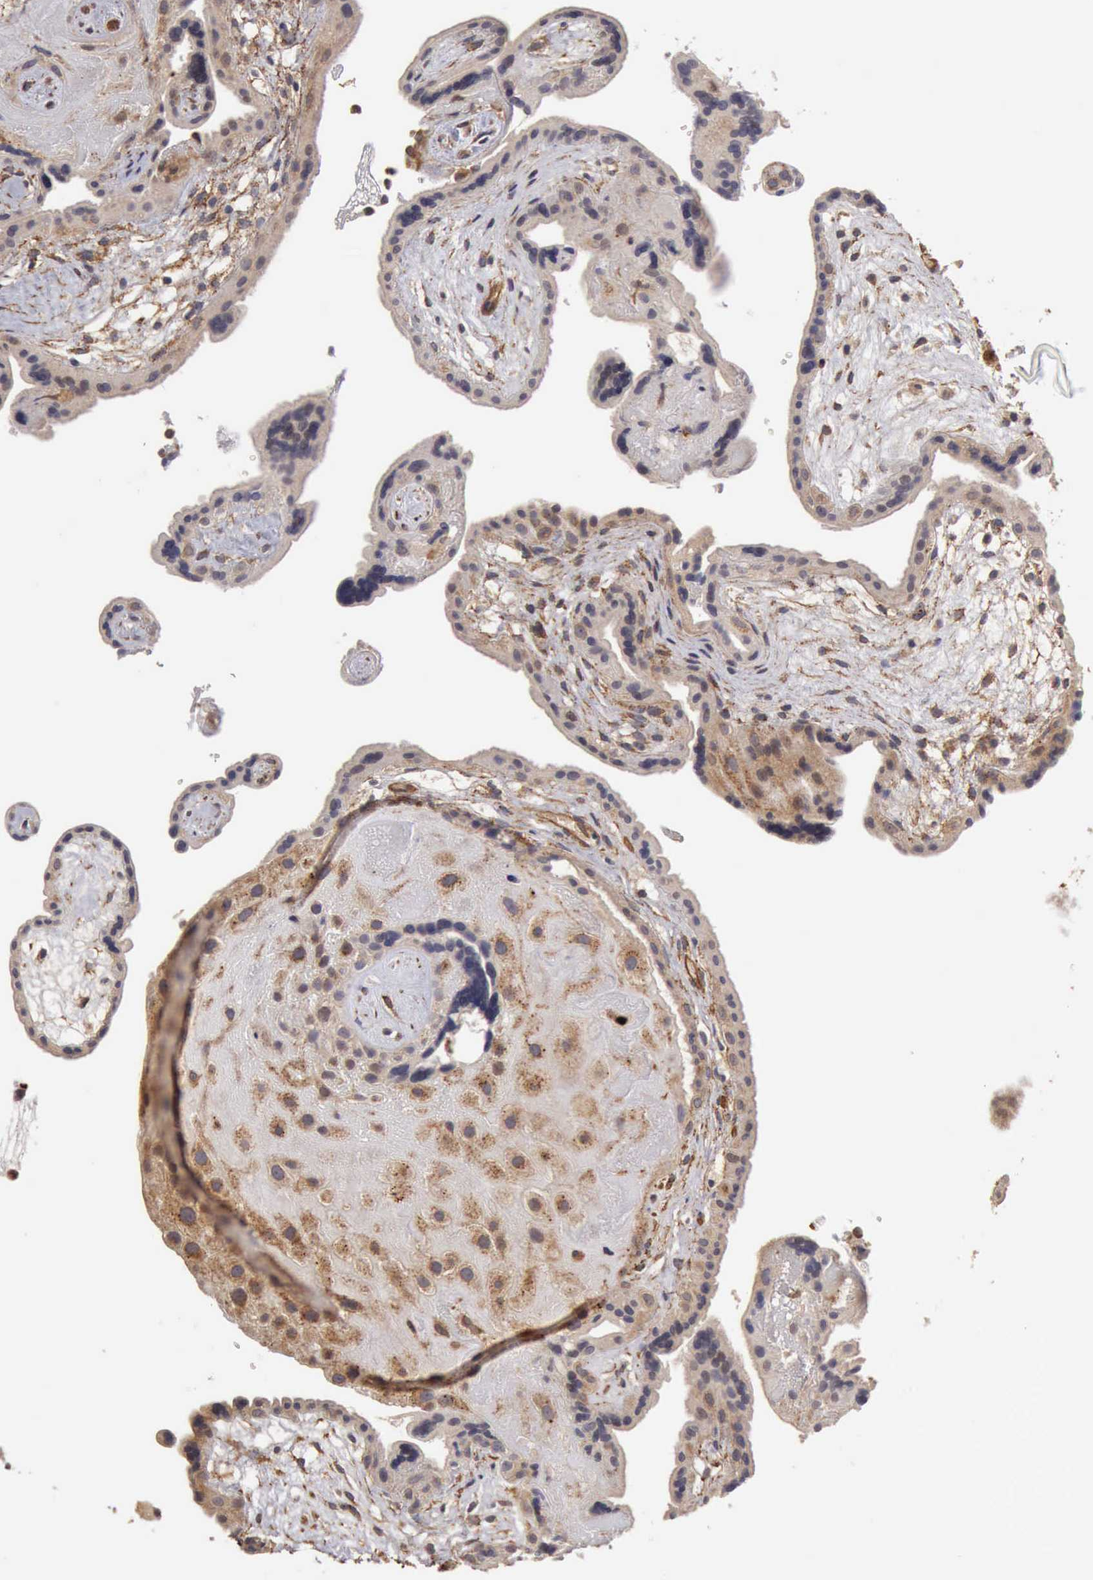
{"staining": {"intensity": "weak", "quantity": "25%-75%", "location": "cytoplasmic/membranous"}, "tissue": "placenta", "cell_type": "Decidual cells", "image_type": "normal", "snomed": [{"axis": "morphology", "description": "Normal tissue, NOS"}, {"axis": "topography", "description": "Placenta"}], "caption": "High-magnification brightfield microscopy of benign placenta stained with DAB (3,3'-diaminobenzidine) (brown) and counterstained with hematoxylin (blue). decidual cells exhibit weak cytoplasmic/membranous expression is appreciated in about25%-75% of cells. The staining was performed using DAB to visualize the protein expression in brown, while the nuclei were stained in blue with hematoxylin (Magnification: 20x).", "gene": "BMX", "patient": {"sex": "female", "age": 32}}